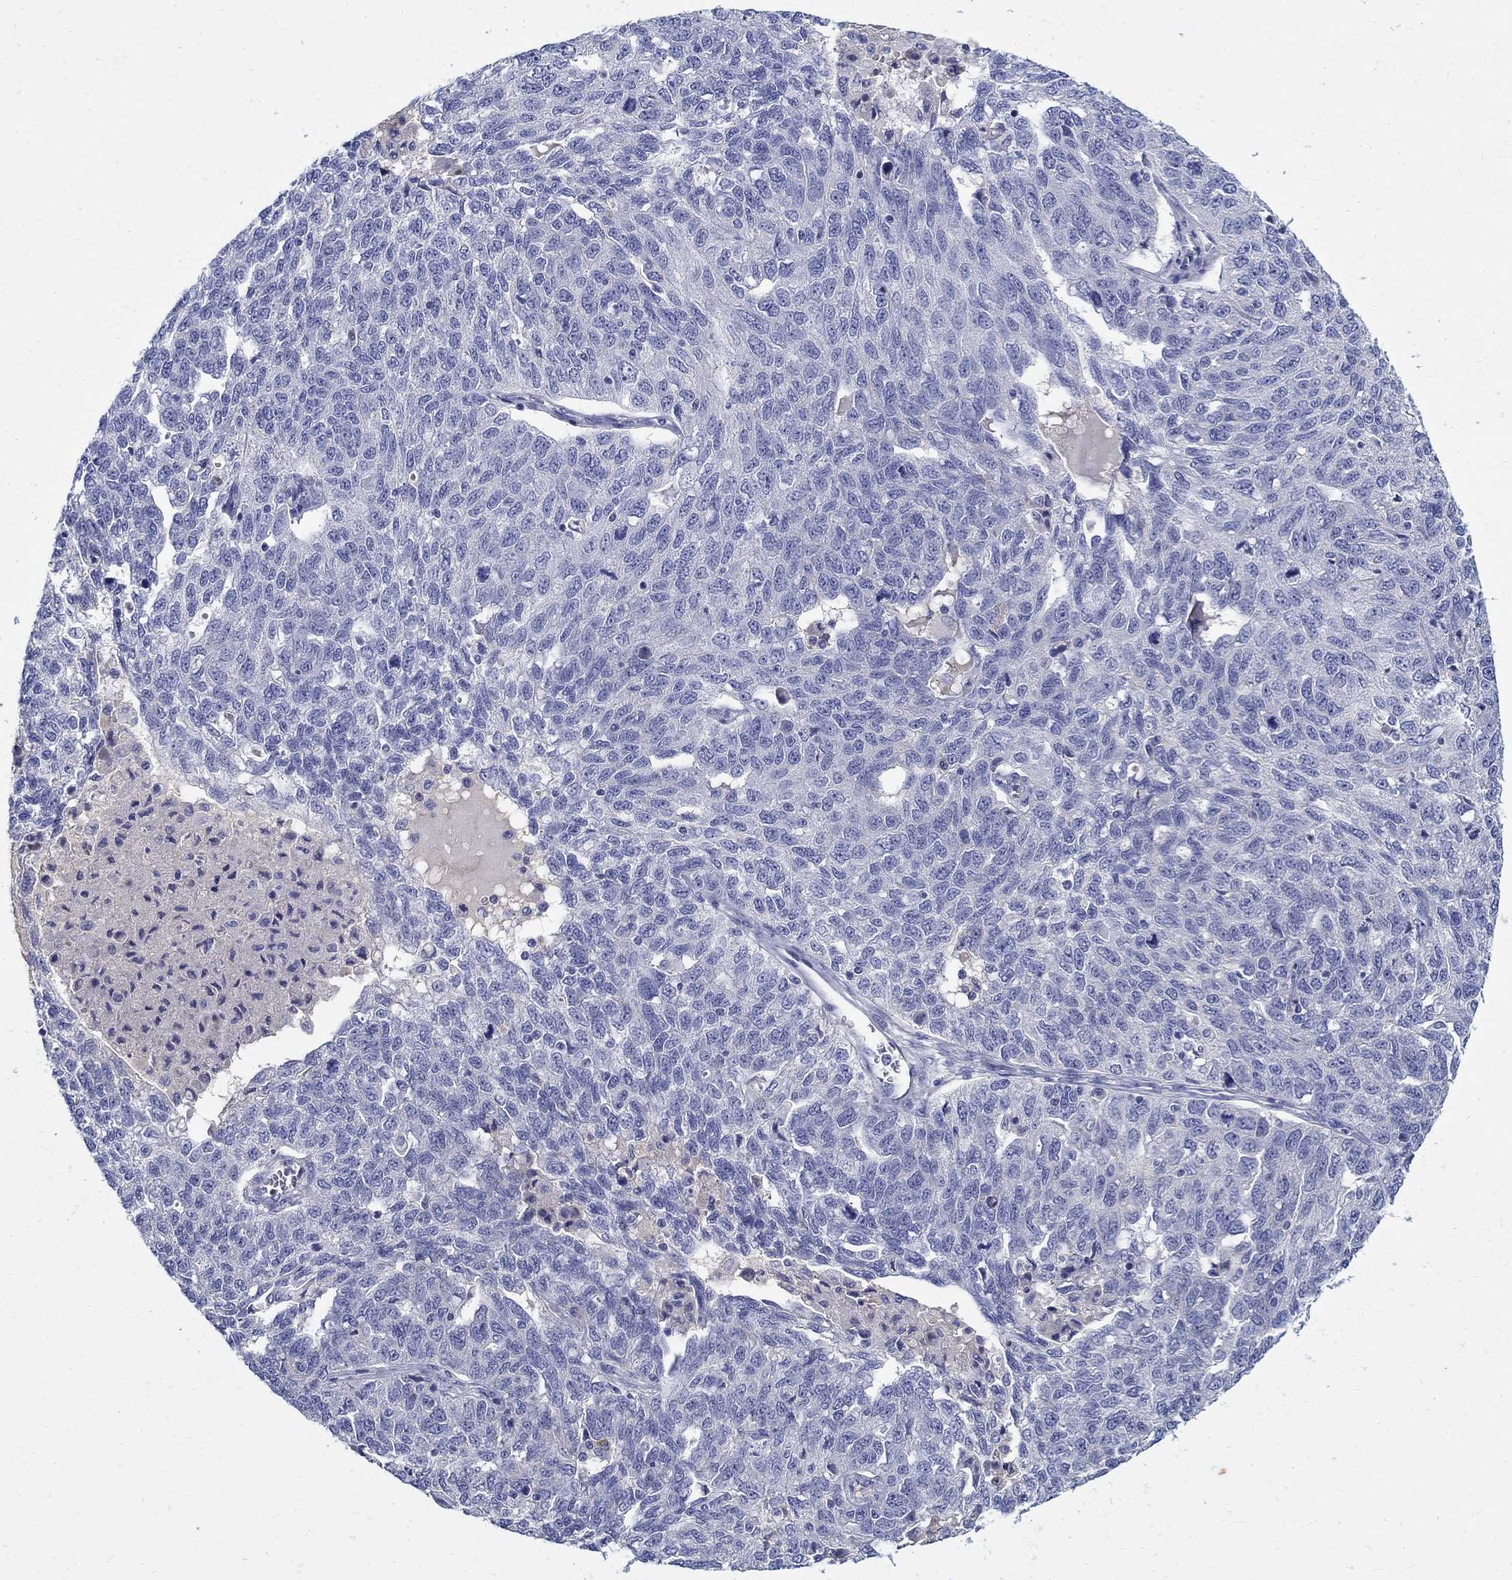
{"staining": {"intensity": "negative", "quantity": "none", "location": "none"}, "tissue": "ovarian cancer", "cell_type": "Tumor cells", "image_type": "cancer", "snomed": [{"axis": "morphology", "description": "Cystadenocarcinoma, serous, NOS"}, {"axis": "topography", "description": "Ovary"}], "caption": "A high-resolution photomicrograph shows IHC staining of ovarian cancer, which shows no significant positivity in tumor cells.", "gene": "CRYGD", "patient": {"sex": "female", "age": 71}}